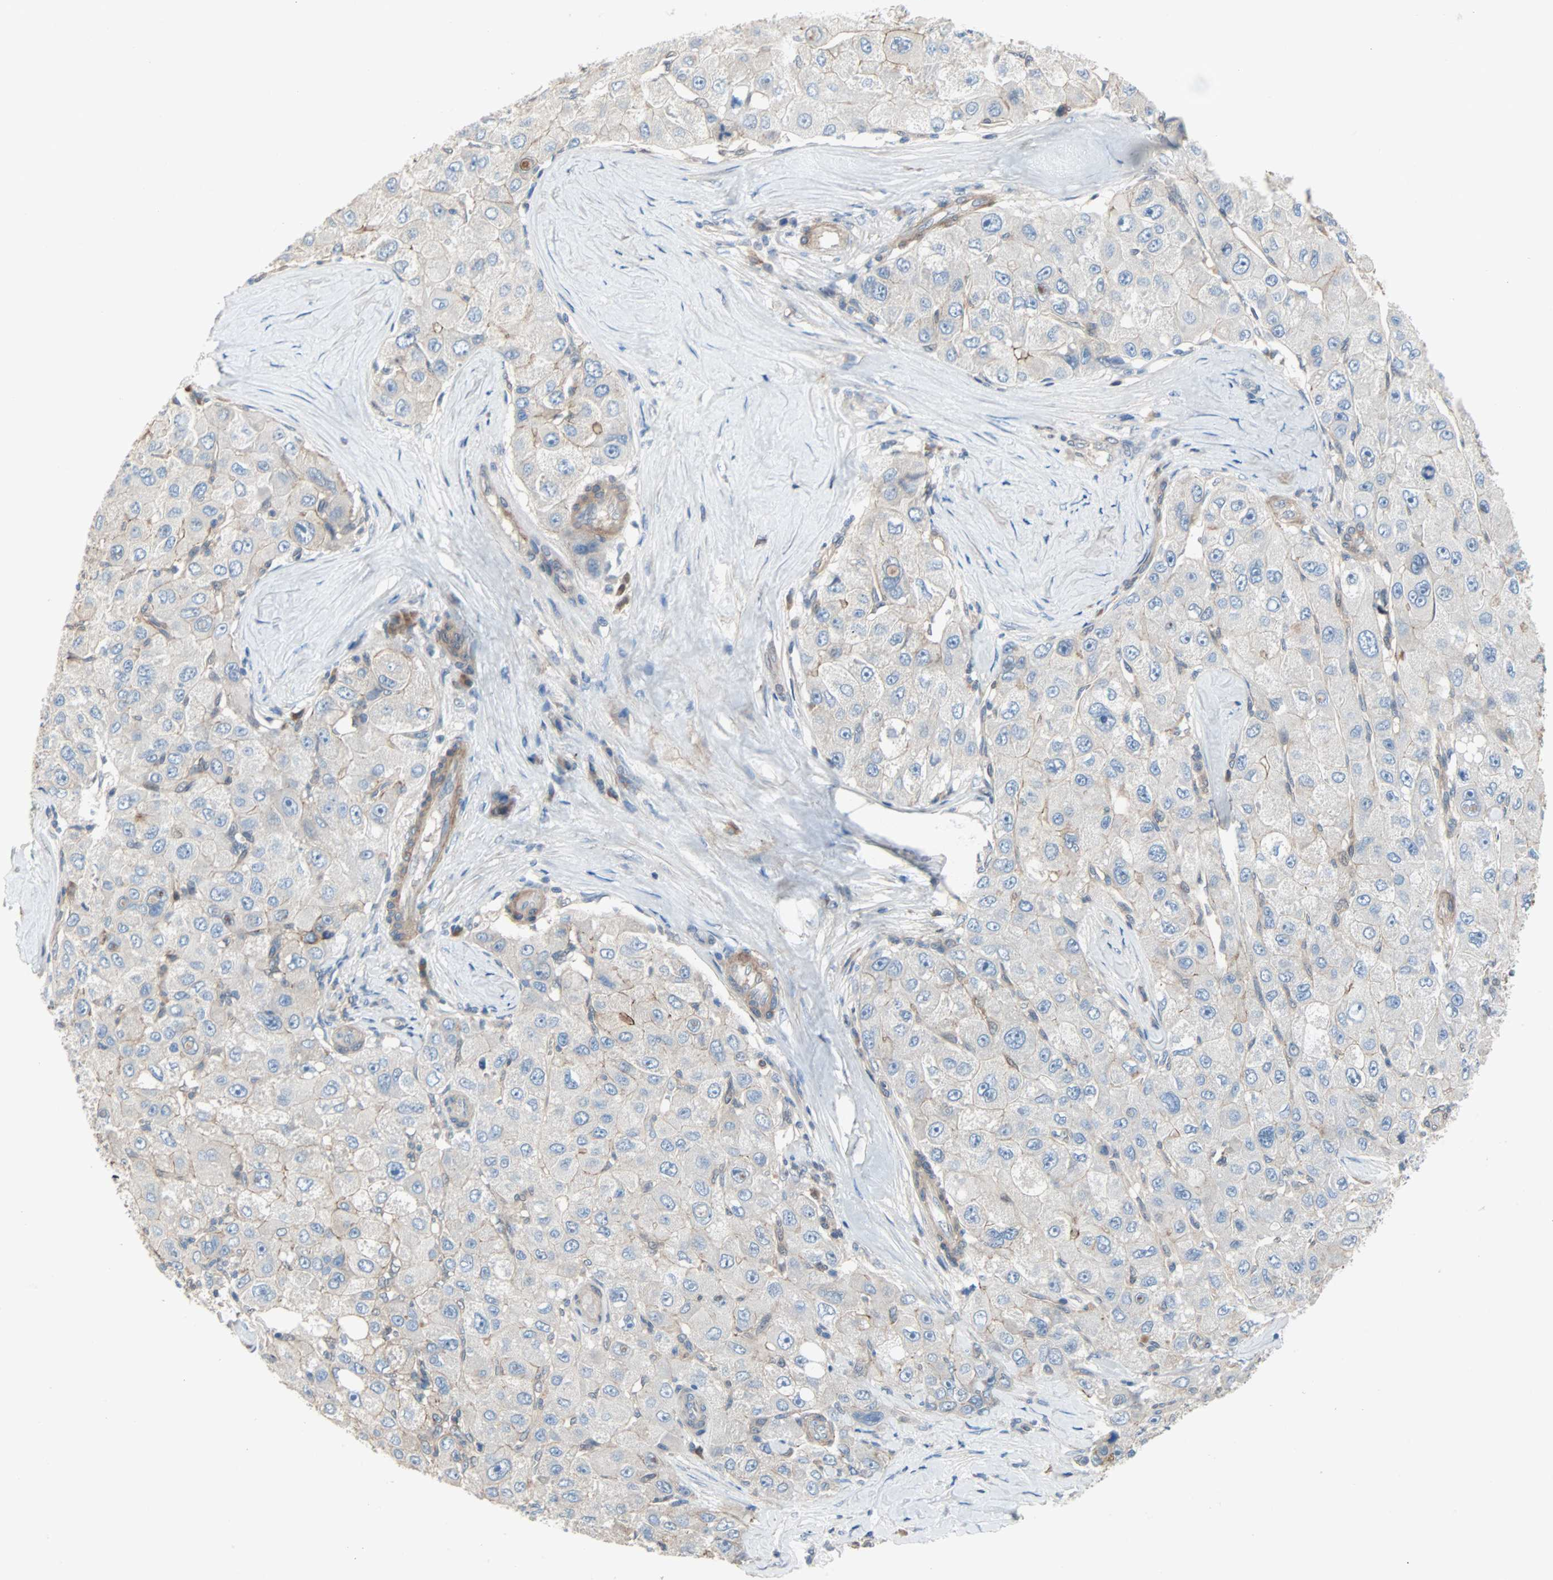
{"staining": {"intensity": "moderate", "quantity": "<25%", "location": "cytoplasmic/membranous"}, "tissue": "liver cancer", "cell_type": "Tumor cells", "image_type": "cancer", "snomed": [{"axis": "morphology", "description": "Carcinoma, Hepatocellular, NOS"}, {"axis": "topography", "description": "Liver"}], "caption": "There is low levels of moderate cytoplasmic/membranous expression in tumor cells of liver hepatocellular carcinoma, as demonstrated by immunohistochemical staining (brown color).", "gene": "TNFRSF12A", "patient": {"sex": "male", "age": 80}}